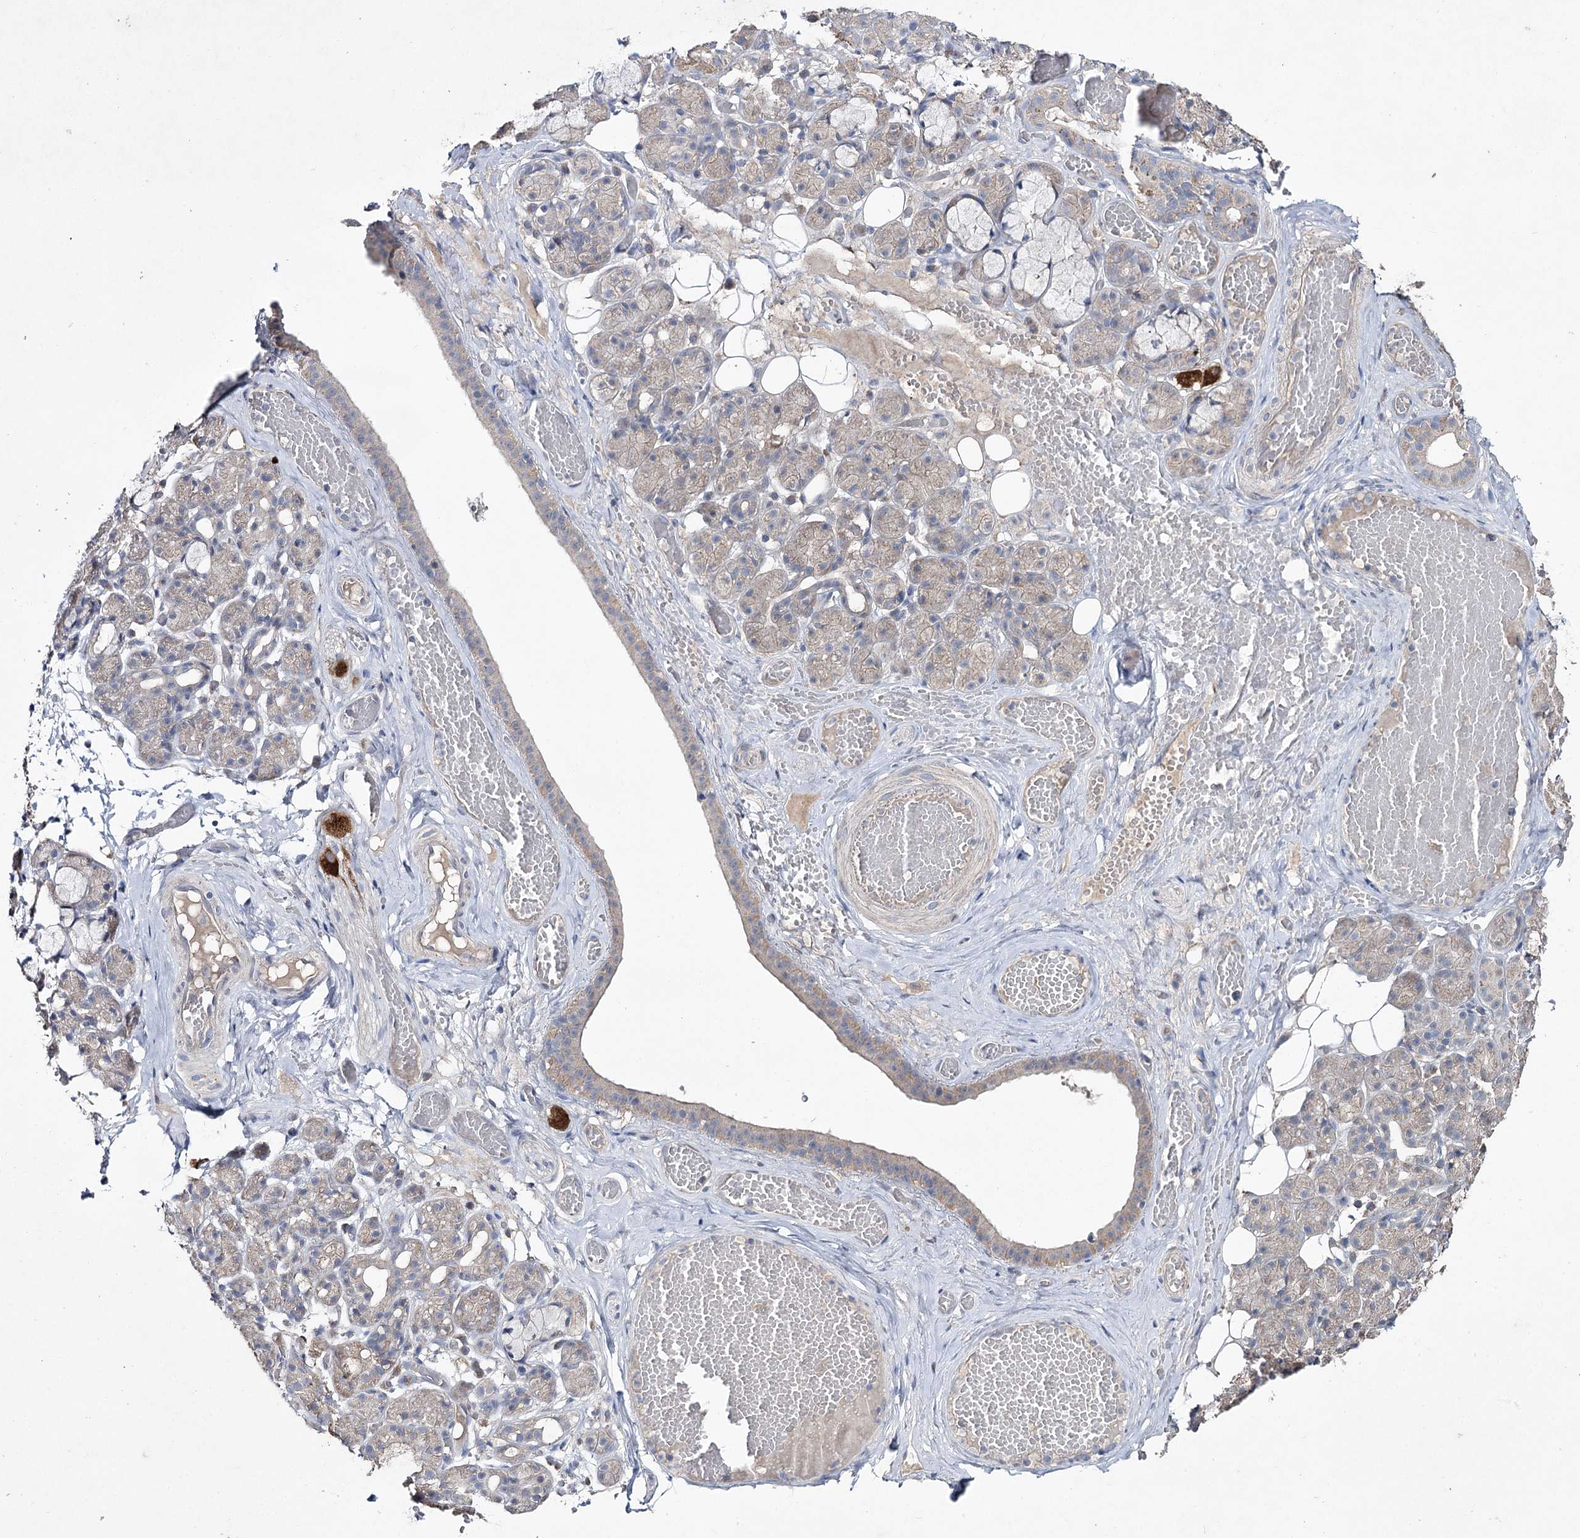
{"staining": {"intensity": "weak", "quantity": "<25%", "location": "cytoplasmic/membranous"}, "tissue": "salivary gland", "cell_type": "Glandular cells", "image_type": "normal", "snomed": [{"axis": "morphology", "description": "Normal tissue, NOS"}, {"axis": "topography", "description": "Salivary gland"}], "caption": "This is a photomicrograph of IHC staining of unremarkable salivary gland, which shows no expression in glandular cells.", "gene": "SEMA4G", "patient": {"sex": "male", "age": 63}}